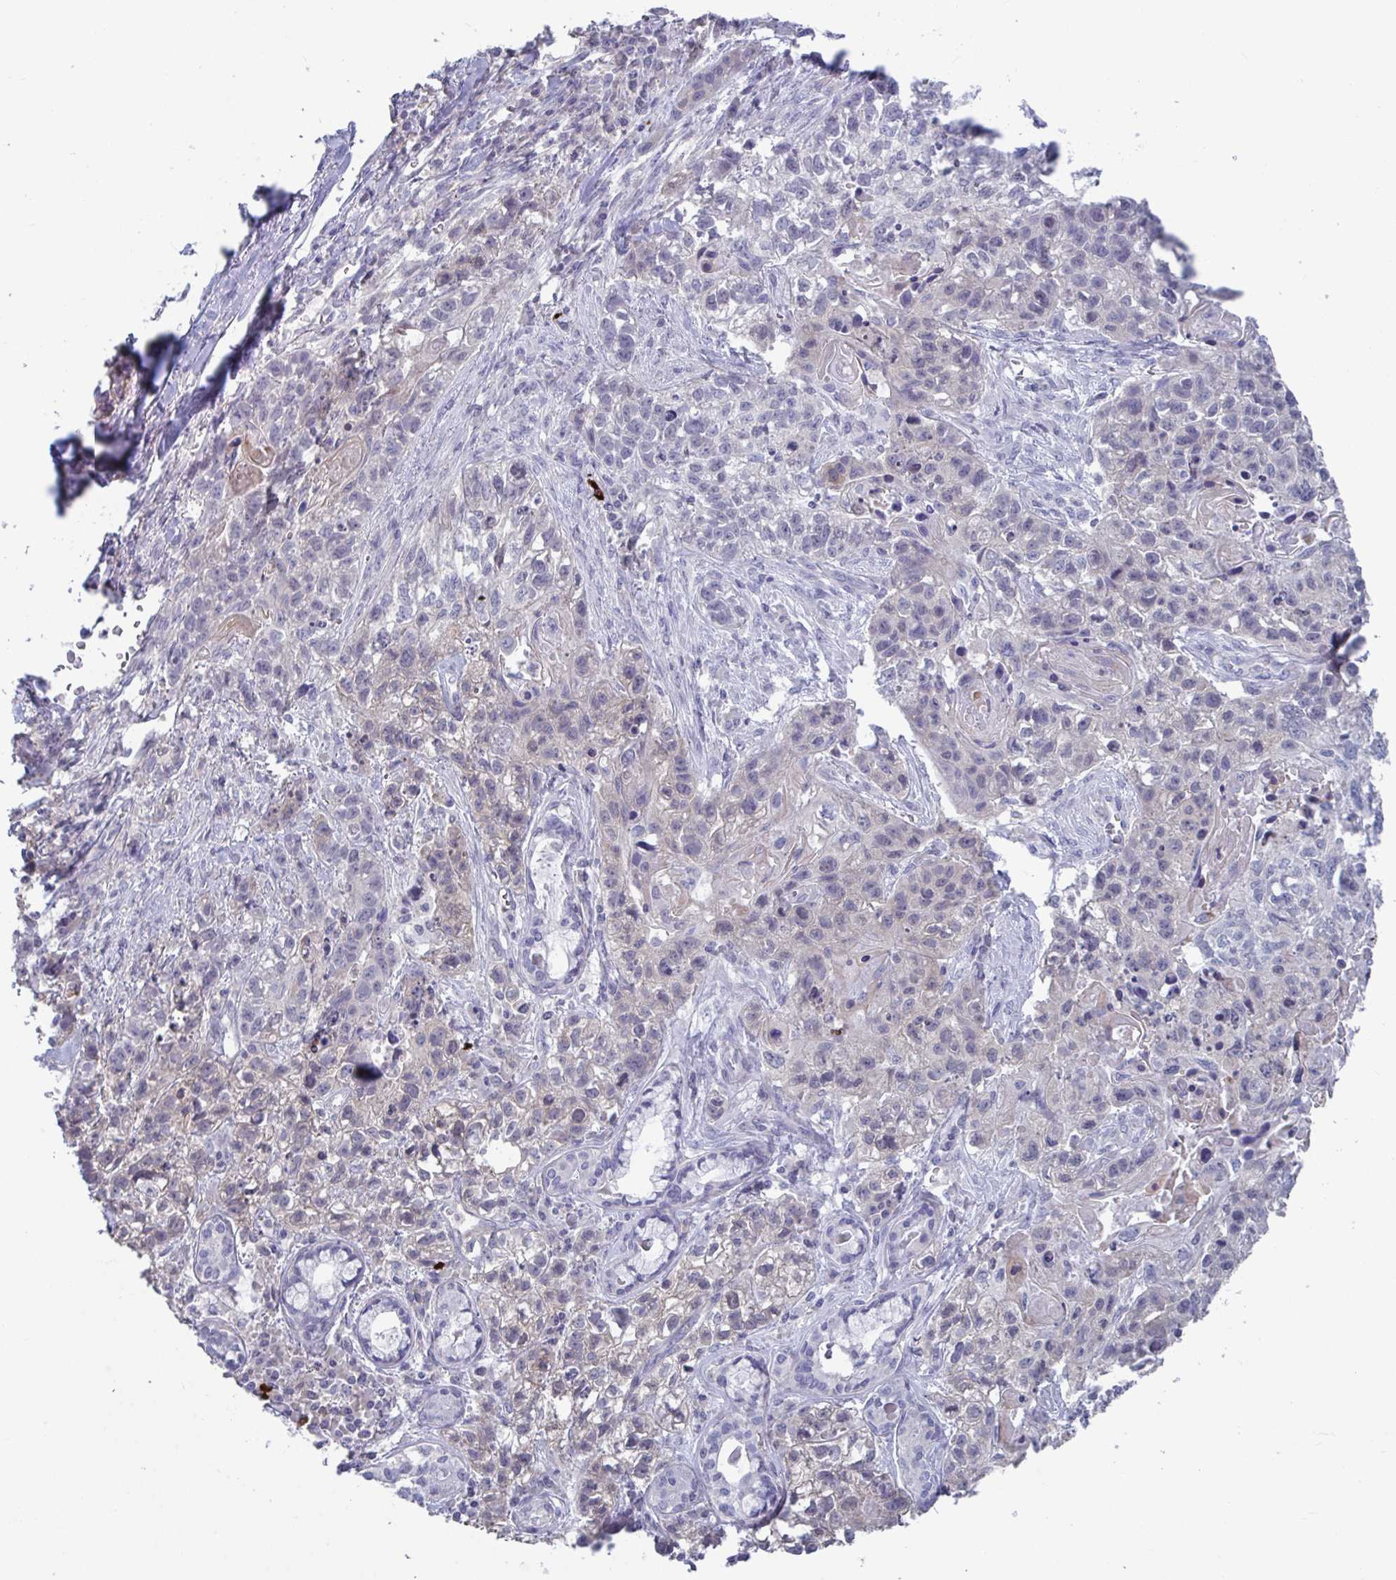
{"staining": {"intensity": "negative", "quantity": "none", "location": "none"}, "tissue": "lung cancer", "cell_type": "Tumor cells", "image_type": "cancer", "snomed": [{"axis": "morphology", "description": "Squamous cell carcinoma, NOS"}, {"axis": "topography", "description": "Lung"}], "caption": "High power microscopy micrograph of an IHC photomicrograph of lung cancer (squamous cell carcinoma), revealing no significant expression in tumor cells. The staining was performed using DAB (3,3'-diaminobenzidine) to visualize the protein expression in brown, while the nuclei were stained in blue with hematoxylin (Magnification: 20x).", "gene": "STK26", "patient": {"sex": "male", "age": 74}}